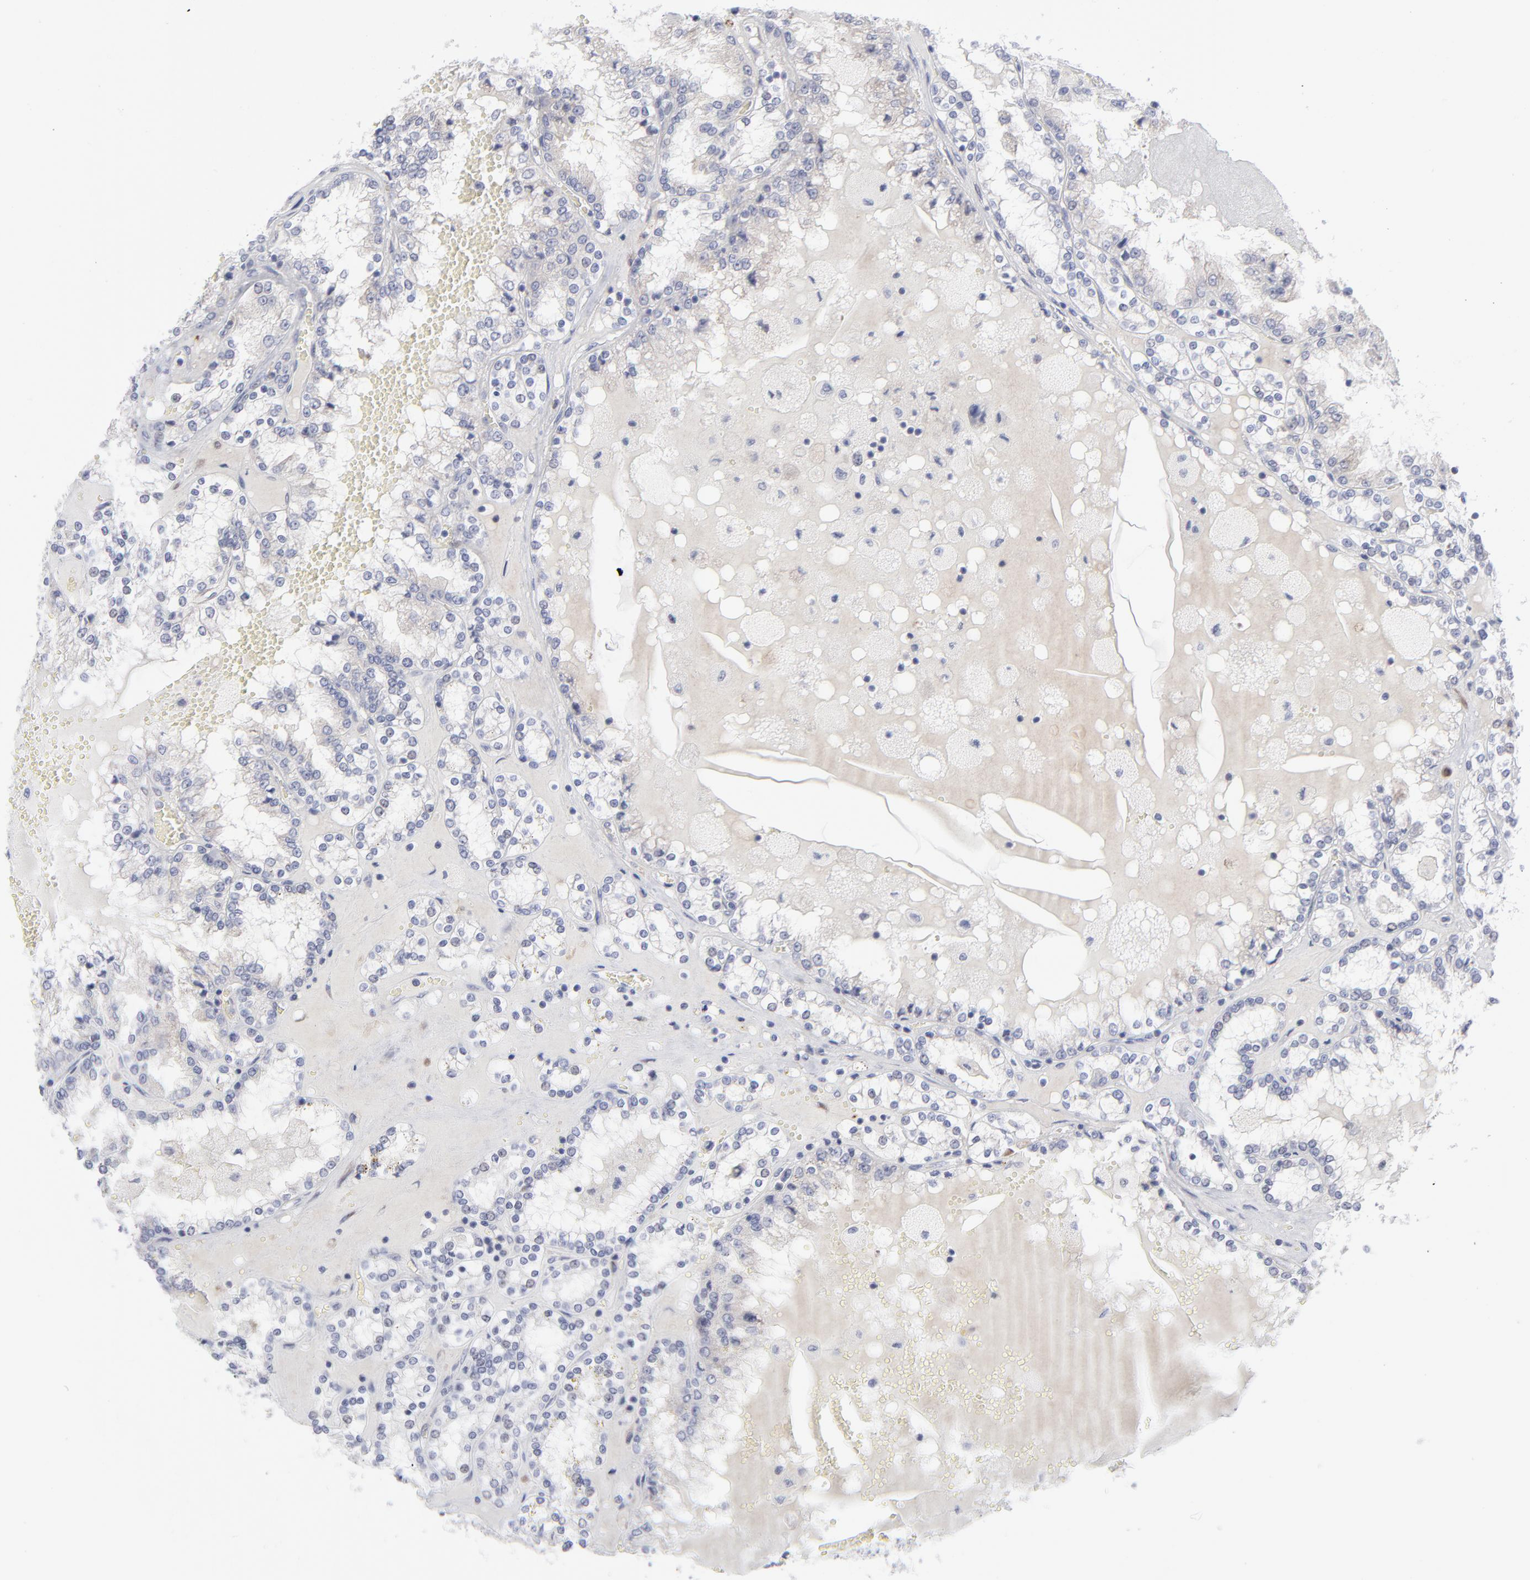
{"staining": {"intensity": "negative", "quantity": "none", "location": "none"}, "tissue": "renal cancer", "cell_type": "Tumor cells", "image_type": "cancer", "snomed": [{"axis": "morphology", "description": "Adenocarcinoma, NOS"}, {"axis": "topography", "description": "Kidney"}], "caption": "Protein analysis of renal cancer demonstrates no significant expression in tumor cells.", "gene": "RPS24", "patient": {"sex": "female", "age": 56}}